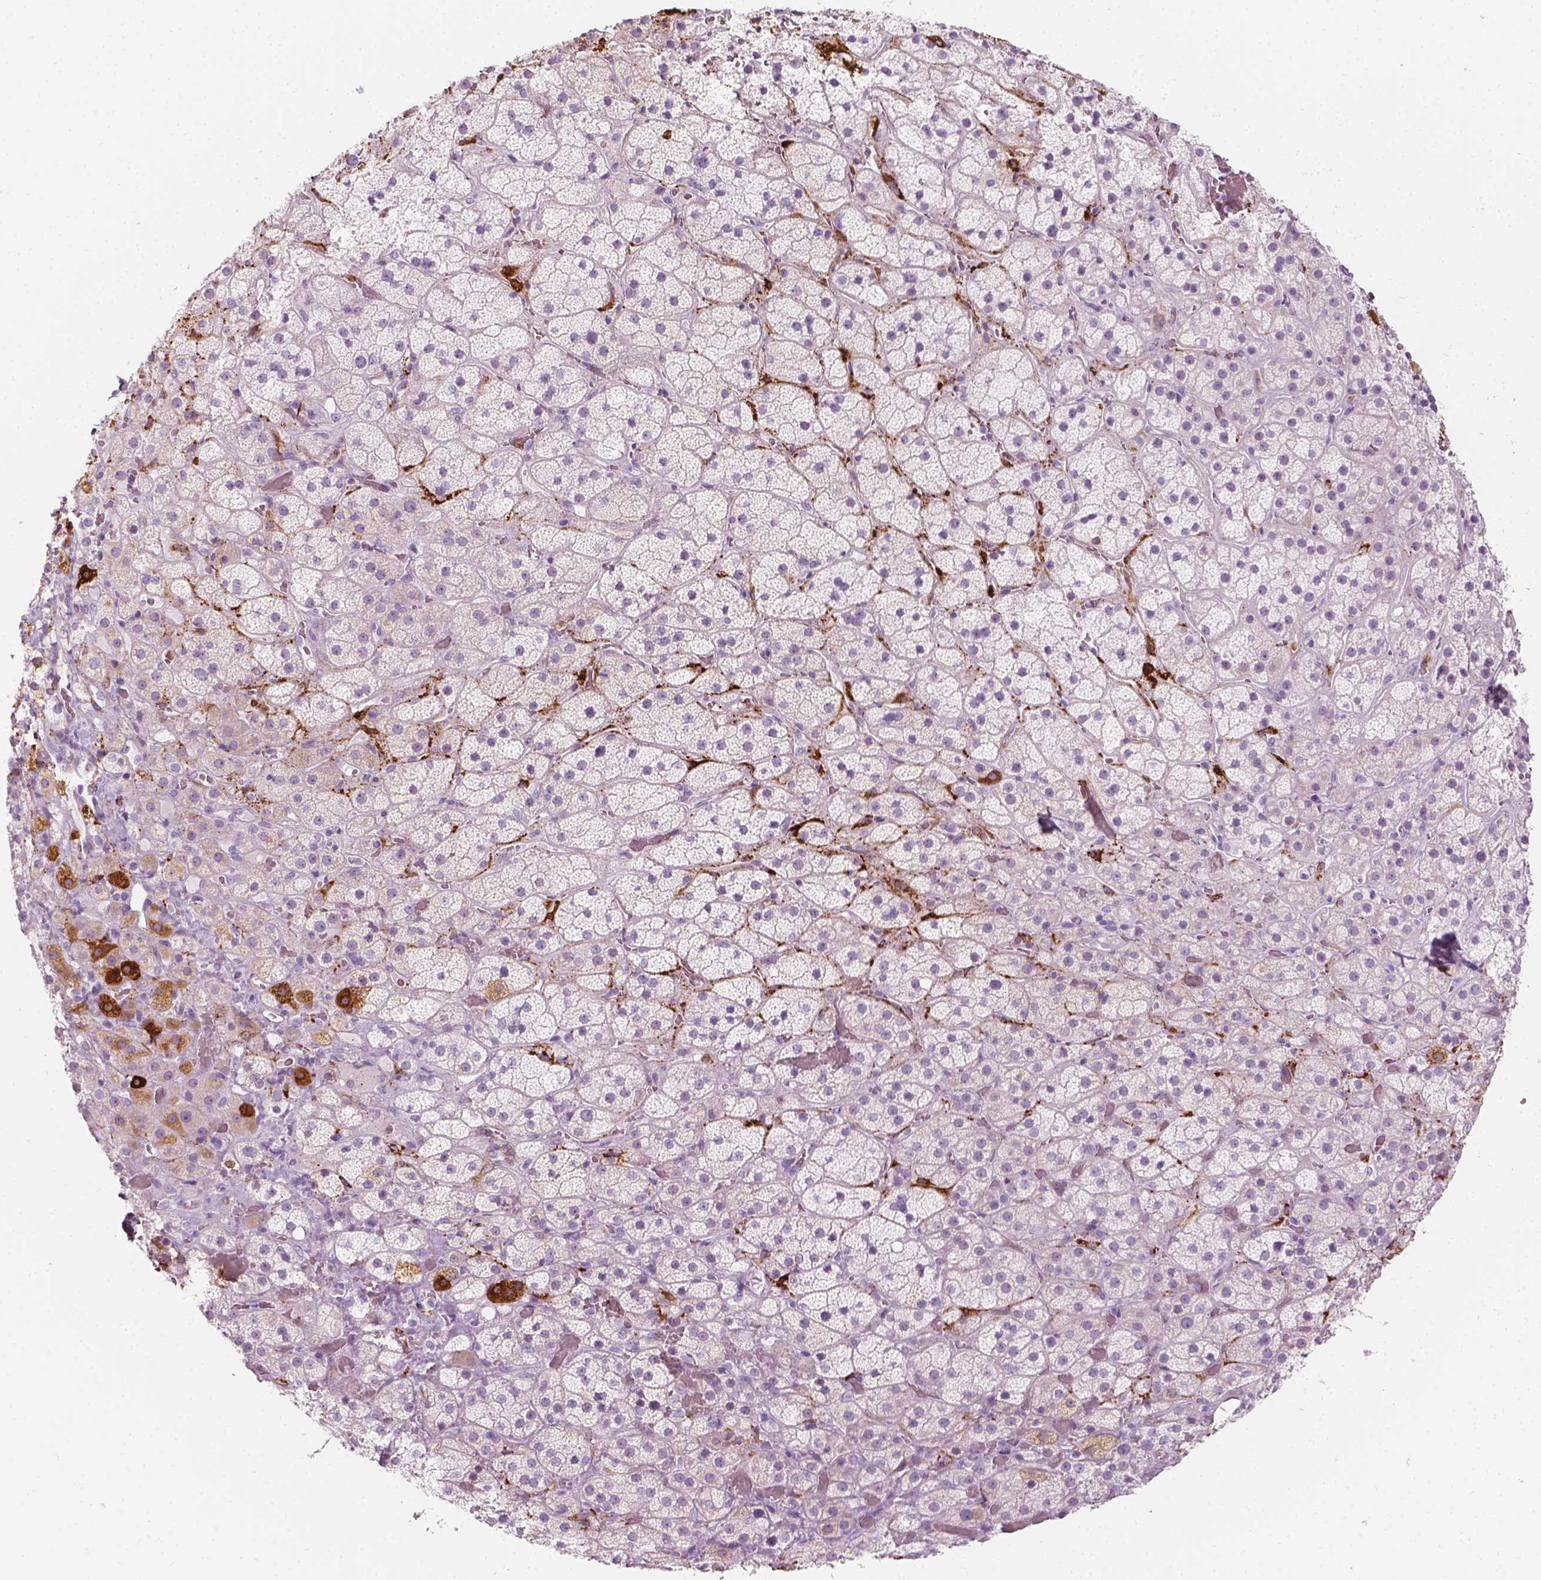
{"staining": {"intensity": "strong", "quantity": "<25%", "location": "cytoplasmic/membranous"}, "tissue": "adrenal gland", "cell_type": "Glandular cells", "image_type": "normal", "snomed": [{"axis": "morphology", "description": "Normal tissue, NOS"}, {"axis": "topography", "description": "Adrenal gland"}], "caption": "Unremarkable adrenal gland was stained to show a protein in brown. There is medium levels of strong cytoplasmic/membranous expression in approximately <25% of glandular cells. The staining is performed using DAB (3,3'-diaminobenzidine) brown chromogen to label protein expression. The nuclei are counter-stained blue using hematoxylin.", "gene": "CES1", "patient": {"sex": "male", "age": 57}}